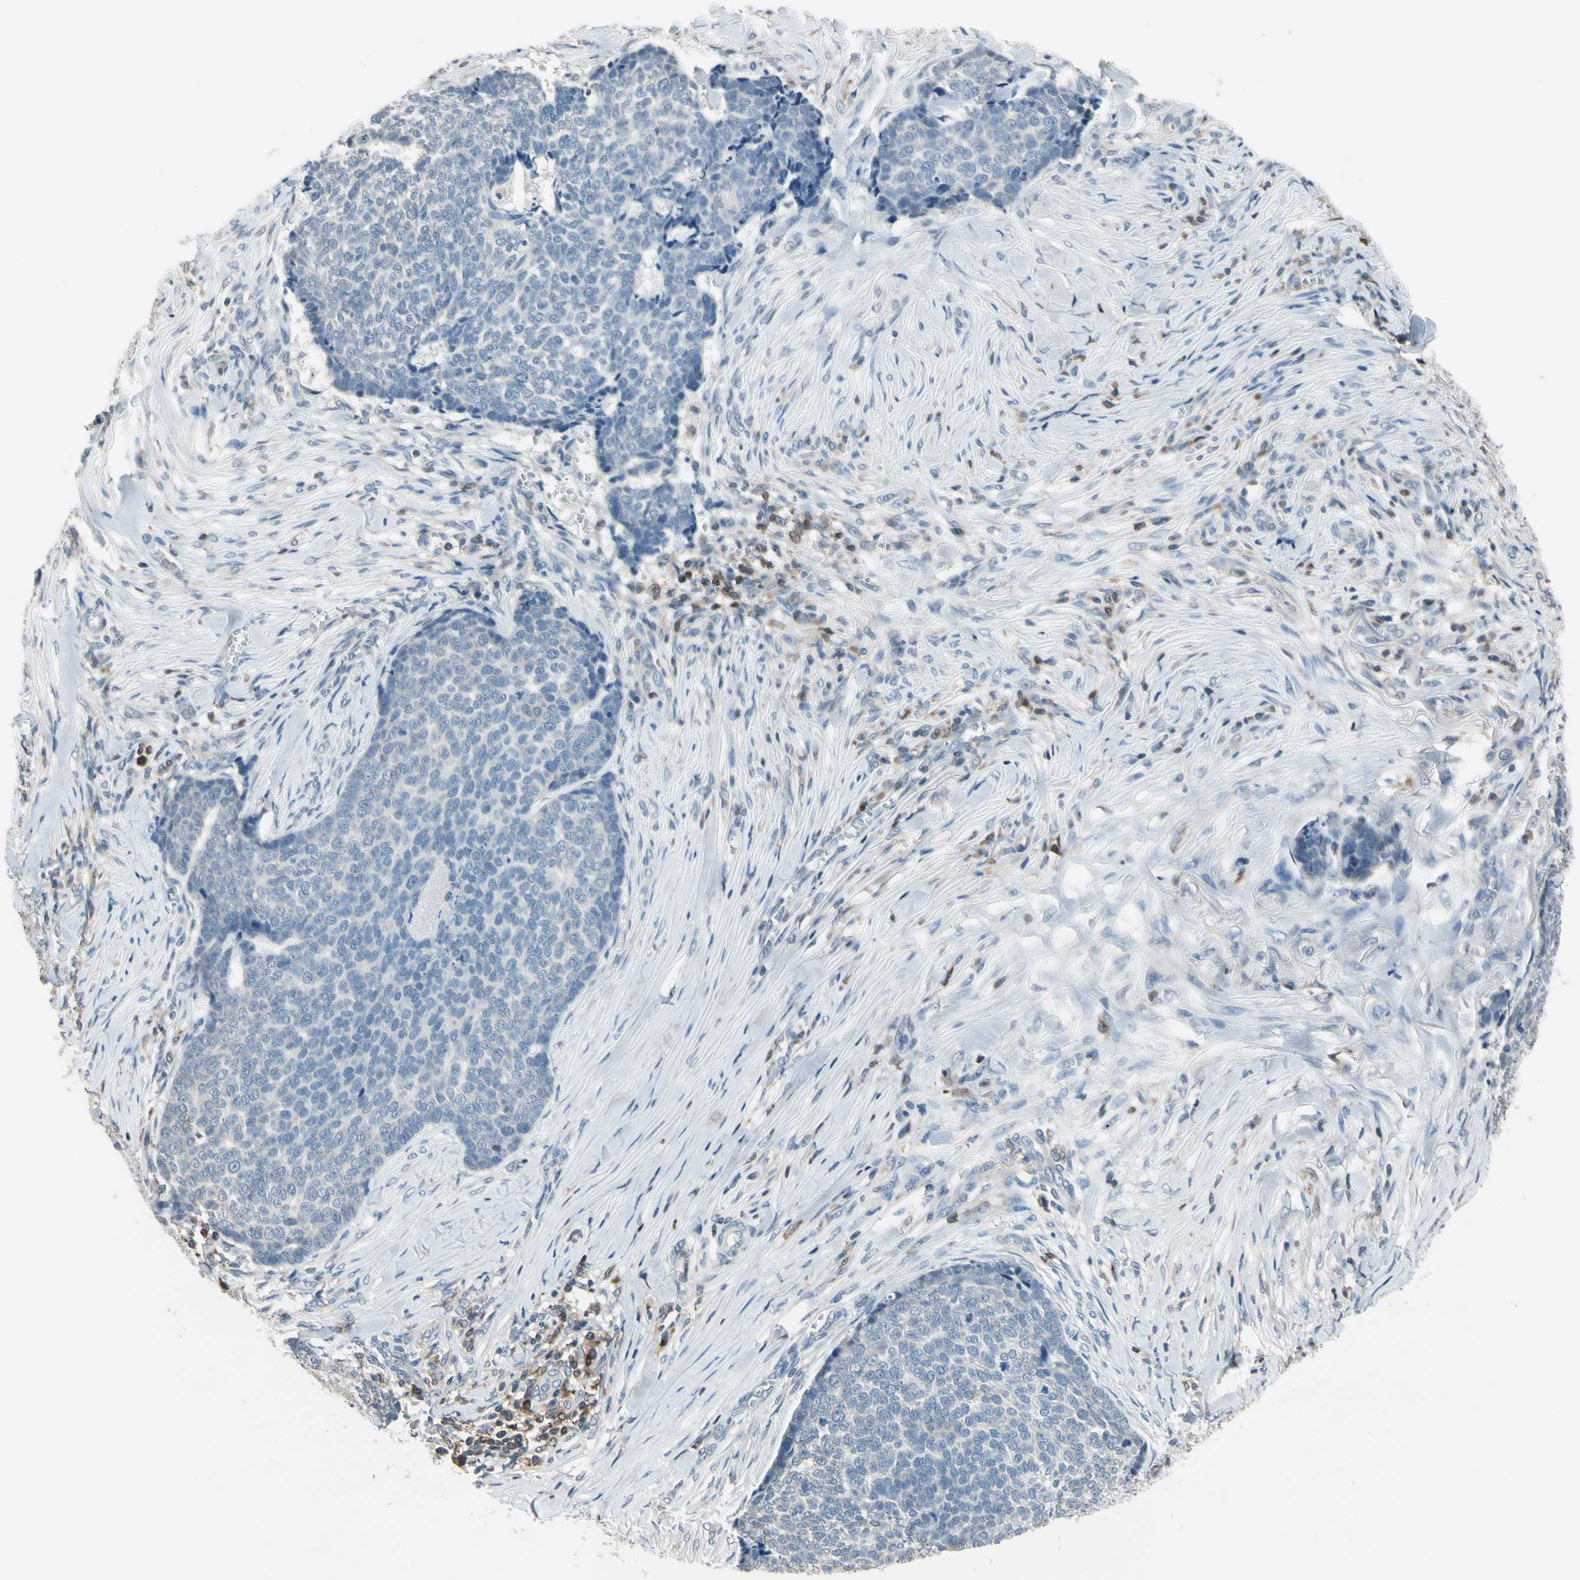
{"staining": {"intensity": "negative", "quantity": "none", "location": "none"}, "tissue": "skin cancer", "cell_type": "Tumor cells", "image_type": "cancer", "snomed": [{"axis": "morphology", "description": "Basal cell carcinoma"}, {"axis": "topography", "description": "Skin"}], "caption": "Photomicrograph shows no protein expression in tumor cells of skin cancer tissue. (Stains: DAB IHC with hematoxylin counter stain, Microscopy: brightfield microscopy at high magnification).", "gene": "NFATC2", "patient": {"sex": "male", "age": 84}}